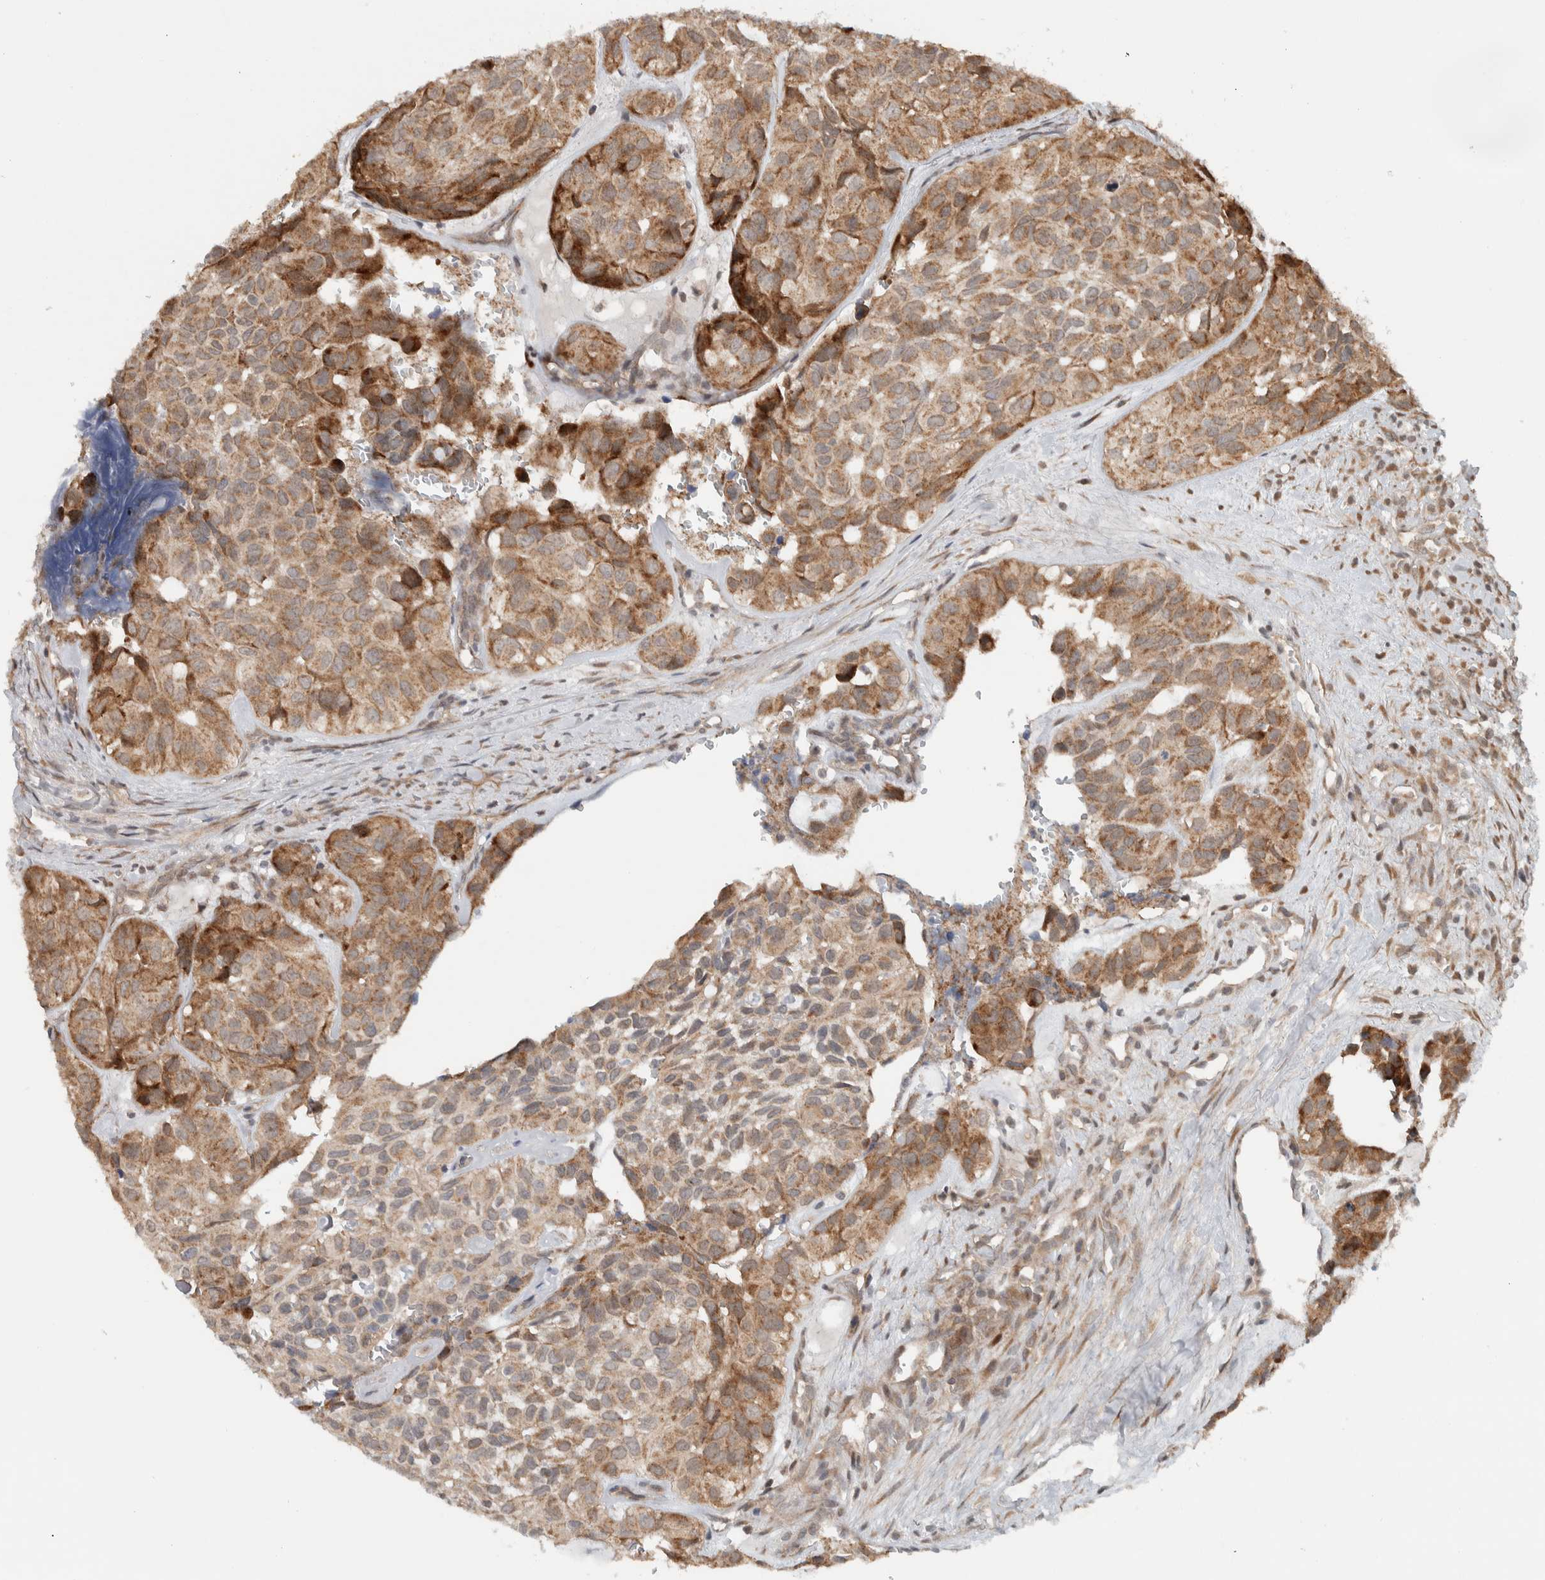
{"staining": {"intensity": "moderate", "quantity": "25%-75%", "location": "cytoplasmic/membranous"}, "tissue": "head and neck cancer", "cell_type": "Tumor cells", "image_type": "cancer", "snomed": [{"axis": "morphology", "description": "Adenocarcinoma, NOS"}, {"axis": "topography", "description": "Salivary gland, NOS"}, {"axis": "topography", "description": "Head-Neck"}], "caption": "Moderate cytoplasmic/membranous positivity is appreciated in about 25%-75% of tumor cells in head and neck cancer (adenocarcinoma).", "gene": "KLHL6", "patient": {"sex": "female", "age": 76}}